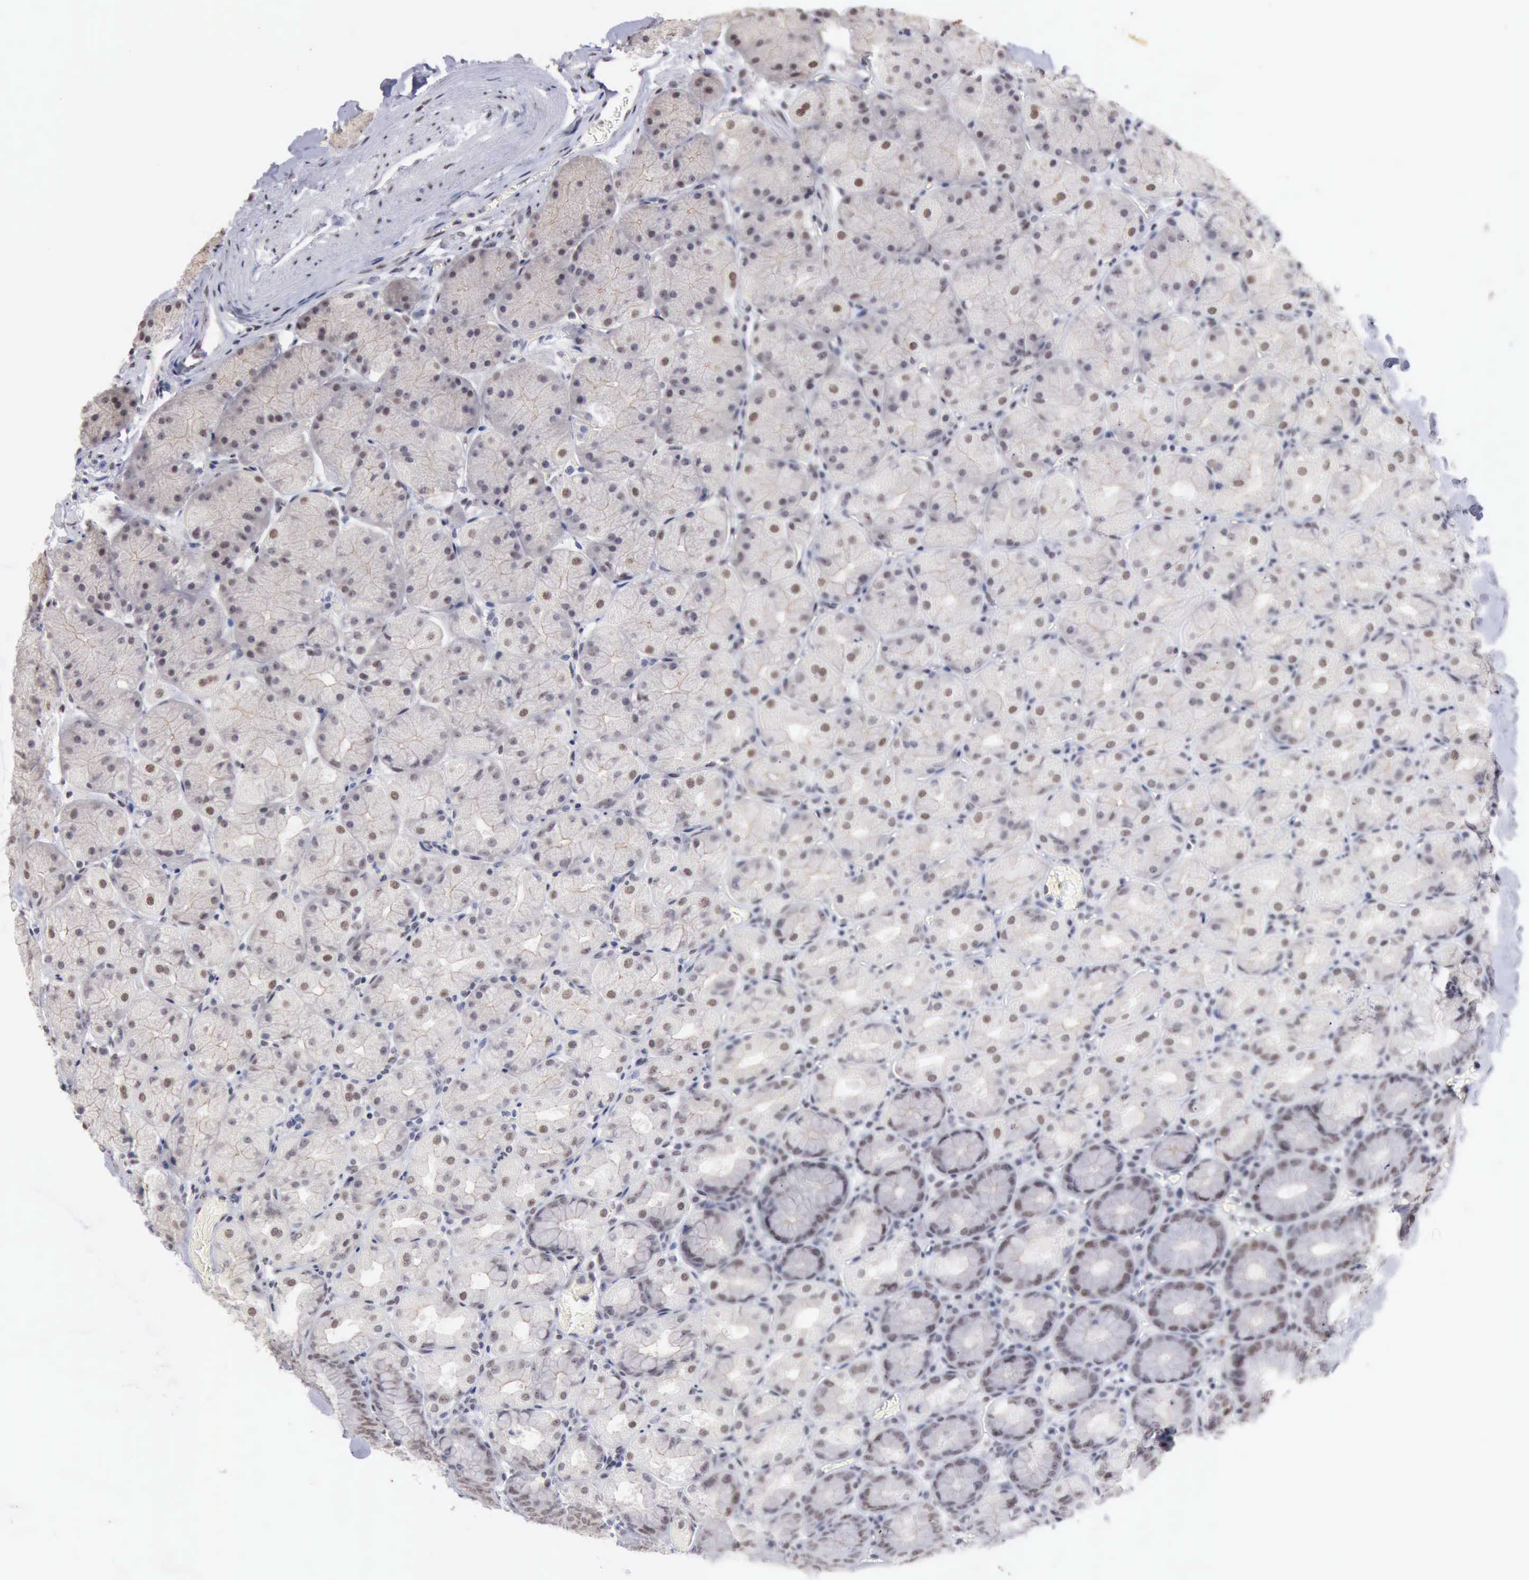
{"staining": {"intensity": "weak", "quantity": "<25%", "location": "nuclear"}, "tissue": "stomach", "cell_type": "Glandular cells", "image_type": "normal", "snomed": [{"axis": "morphology", "description": "Normal tissue, NOS"}, {"axis": "topography", "description": "Stomach, upper"}, {"axis": "topography", "description": "Stomach"}], "caption": "Glandular cells show no significant positivity in normal stomach.", "gene": "TAF1", "patient": {"sex": "male", "age": 76}}